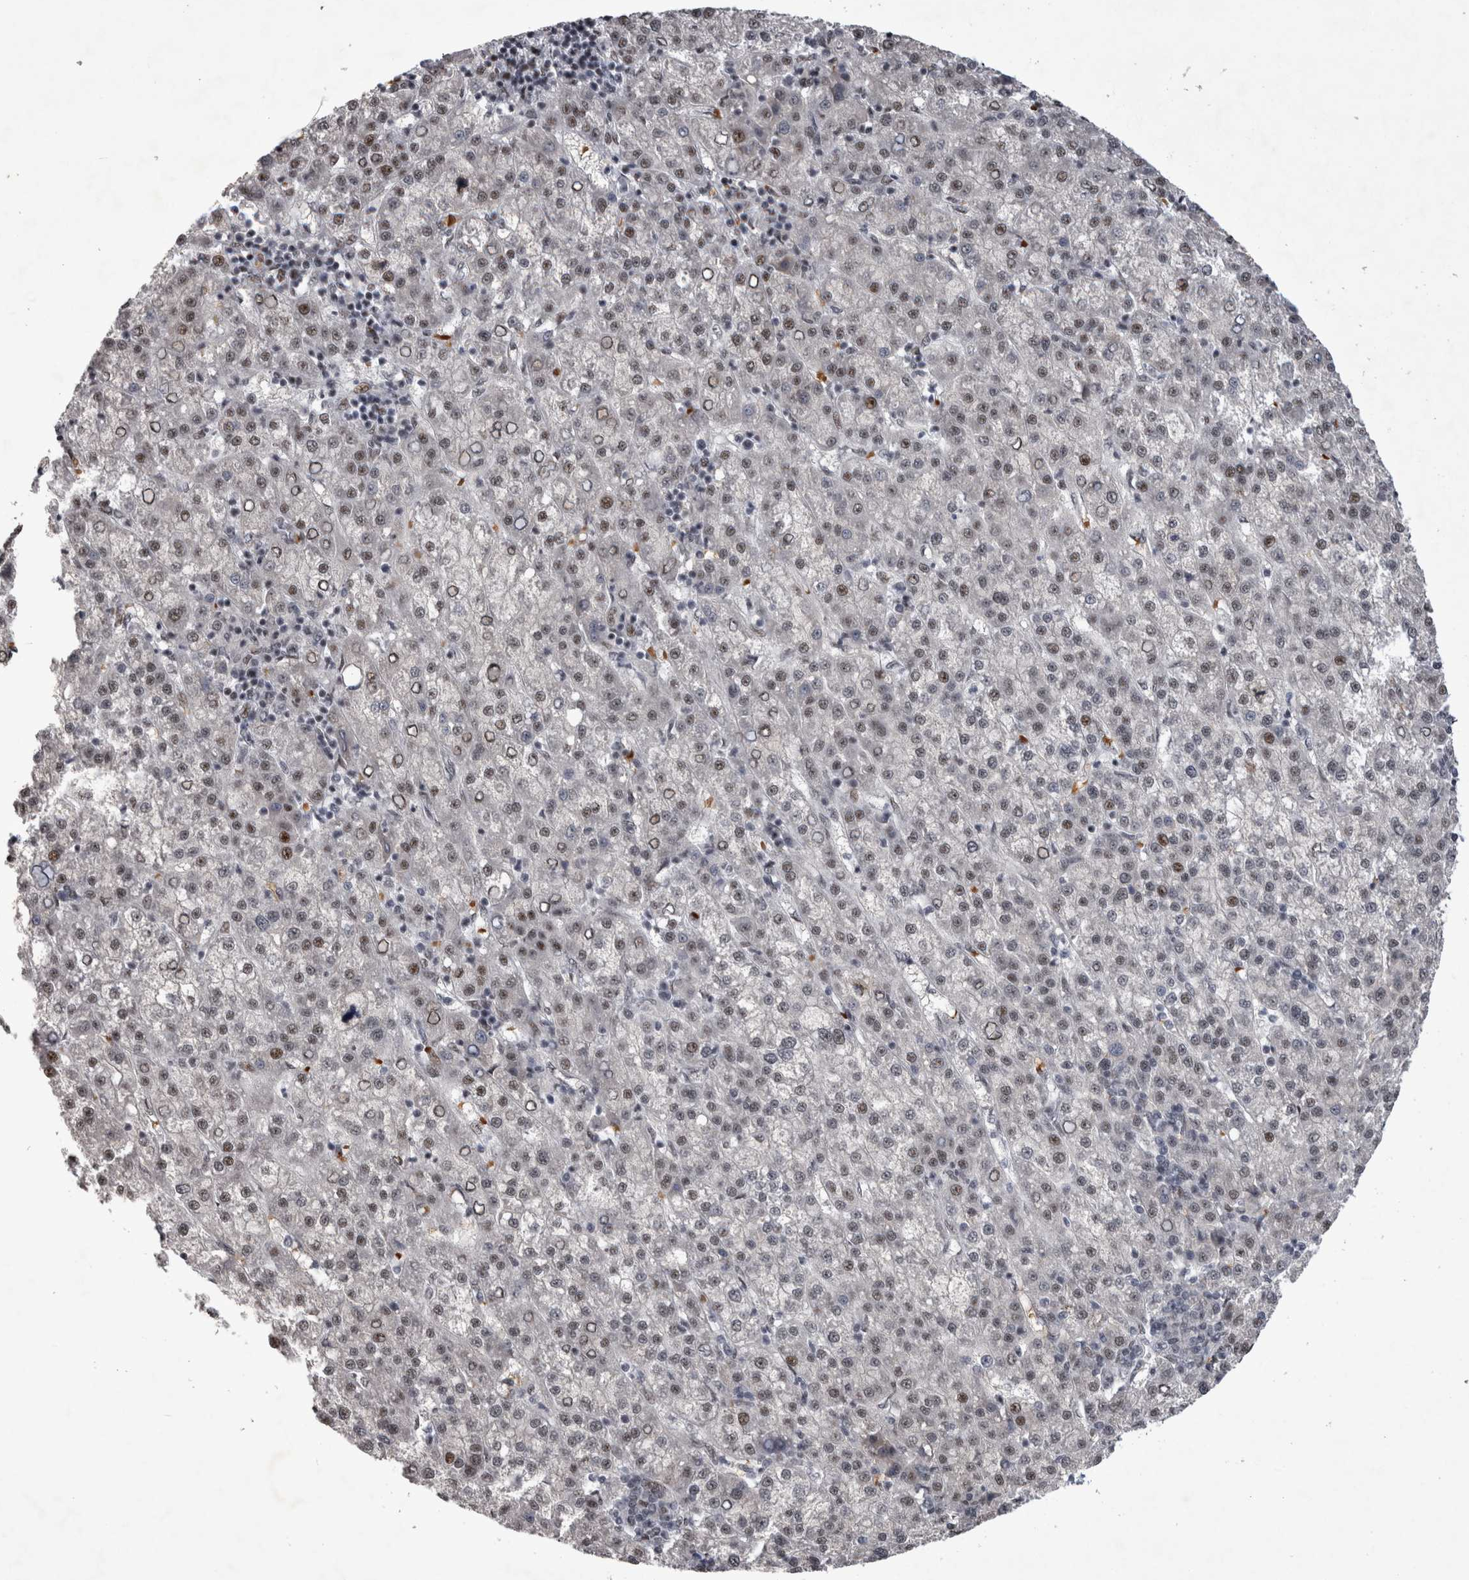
{"staining": {"intensity": "weak", "quantity": ">75%", "location": "nuclear"}, "tissue": "liver cancer", "cell_type": "Tumor cells", "image_type": "cancer", "snomed": [{"axis": "morphology", "description": "Carcinoma, Hepatocellular, NOS"}, {"axis": "topography", "description": "Liver"}], "caption": "Protein staining by immunohistochemistry reveals weak nuclear staining in approximately >75% of tumor cells in hepatocellular carcinoma (liver).", "gene": "IFI44", "patient": {"sex": "female", "age": 58}}